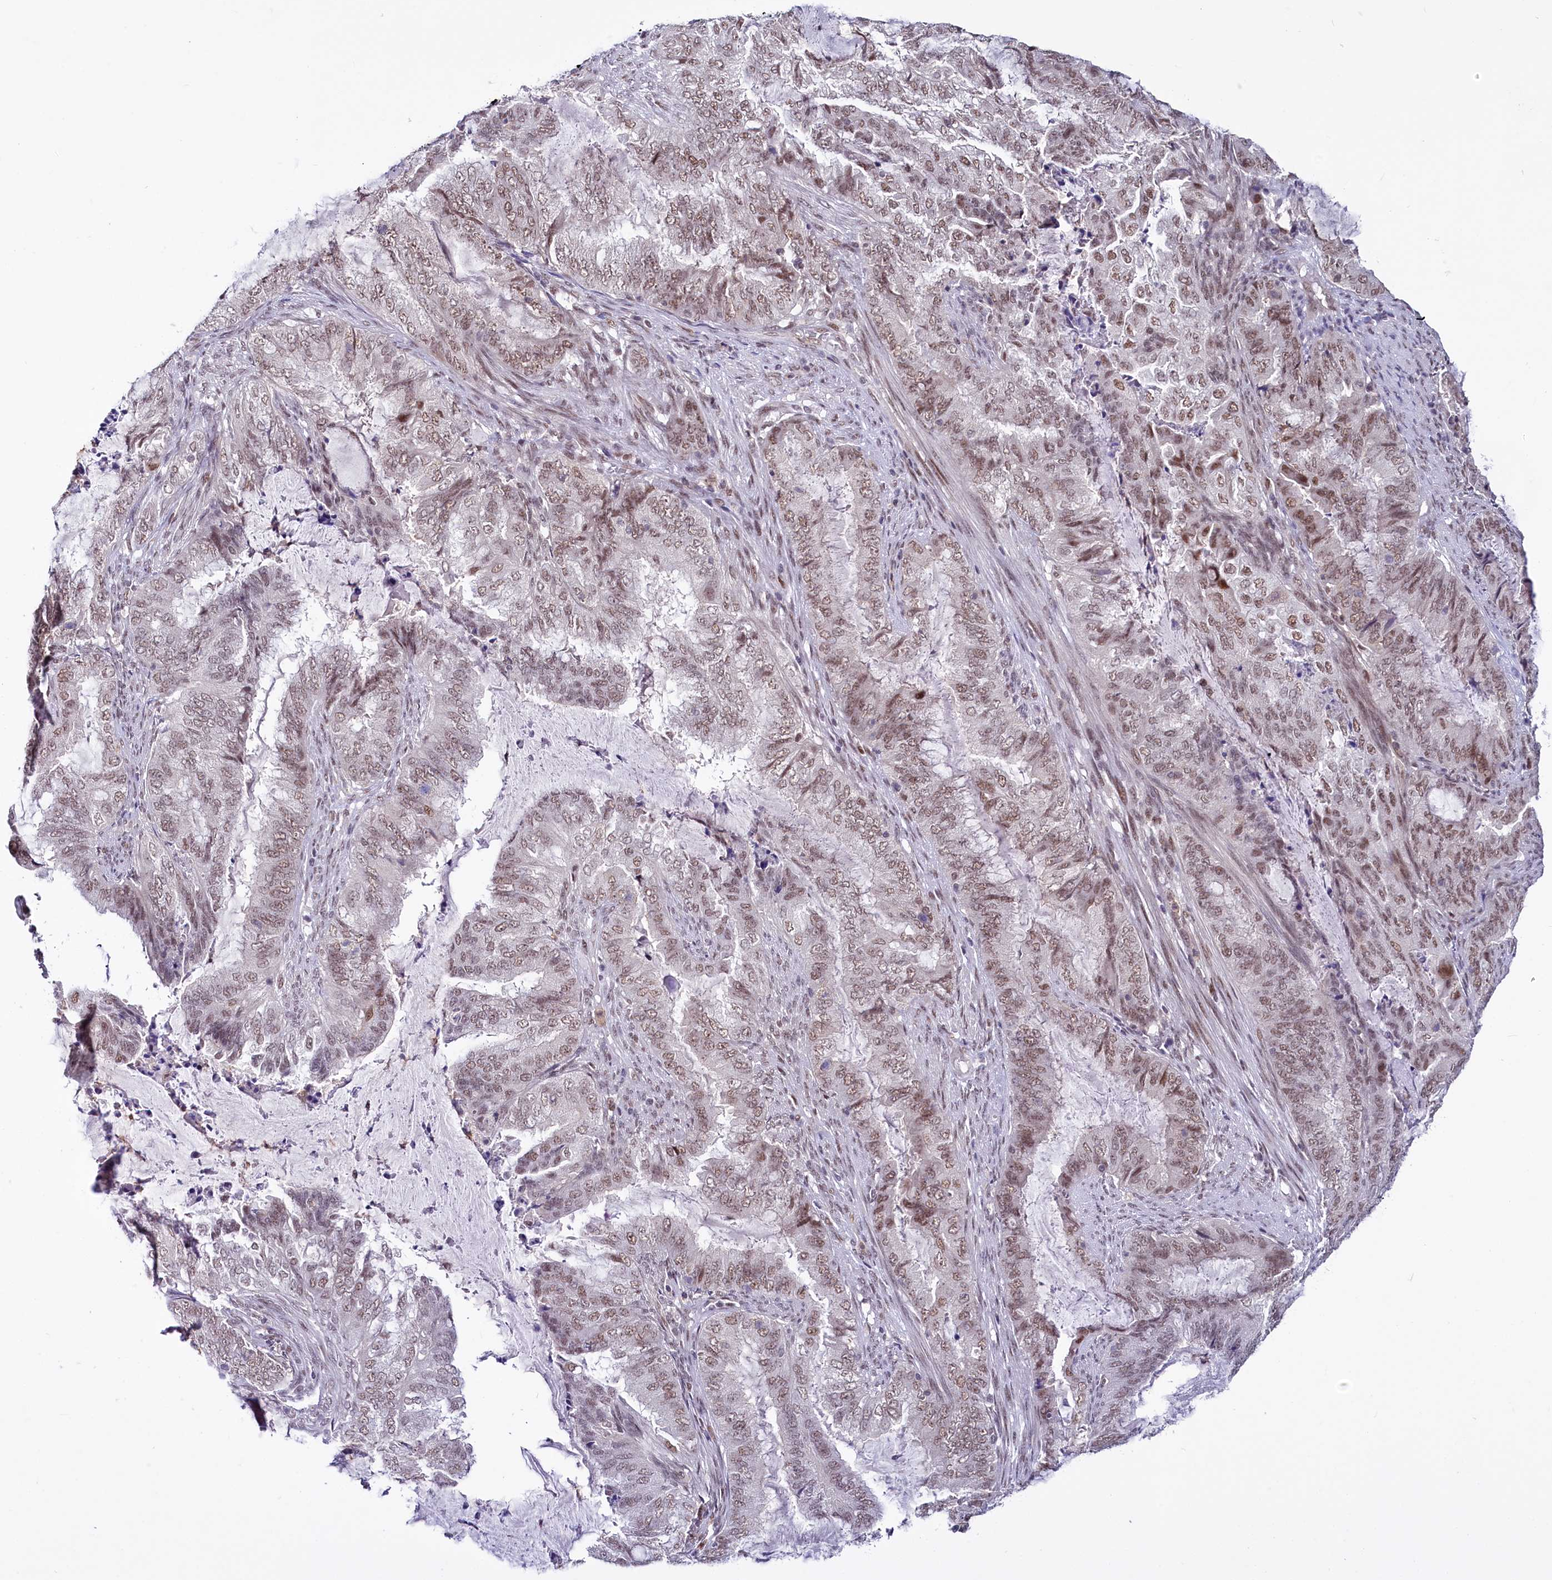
{"staining": {"intensity": "weak", "quantity": ">75%", "location": "nuclear"}, "tissue": "endometrial cancer", "cell_type": "Tumor cells", "image_type": "cancer", "snomed": [{"axis": "morphology", "description": "Adenocarcinoma, NOS"}, {"axis": "topography", "description": "Endometrium"}], "caption": "A brown stain labels weak nuclear expression of a protein in endometrial cancer tumor cells.", "gene": "SCAF11", "patient": {"sex": "female", "age": 51}}